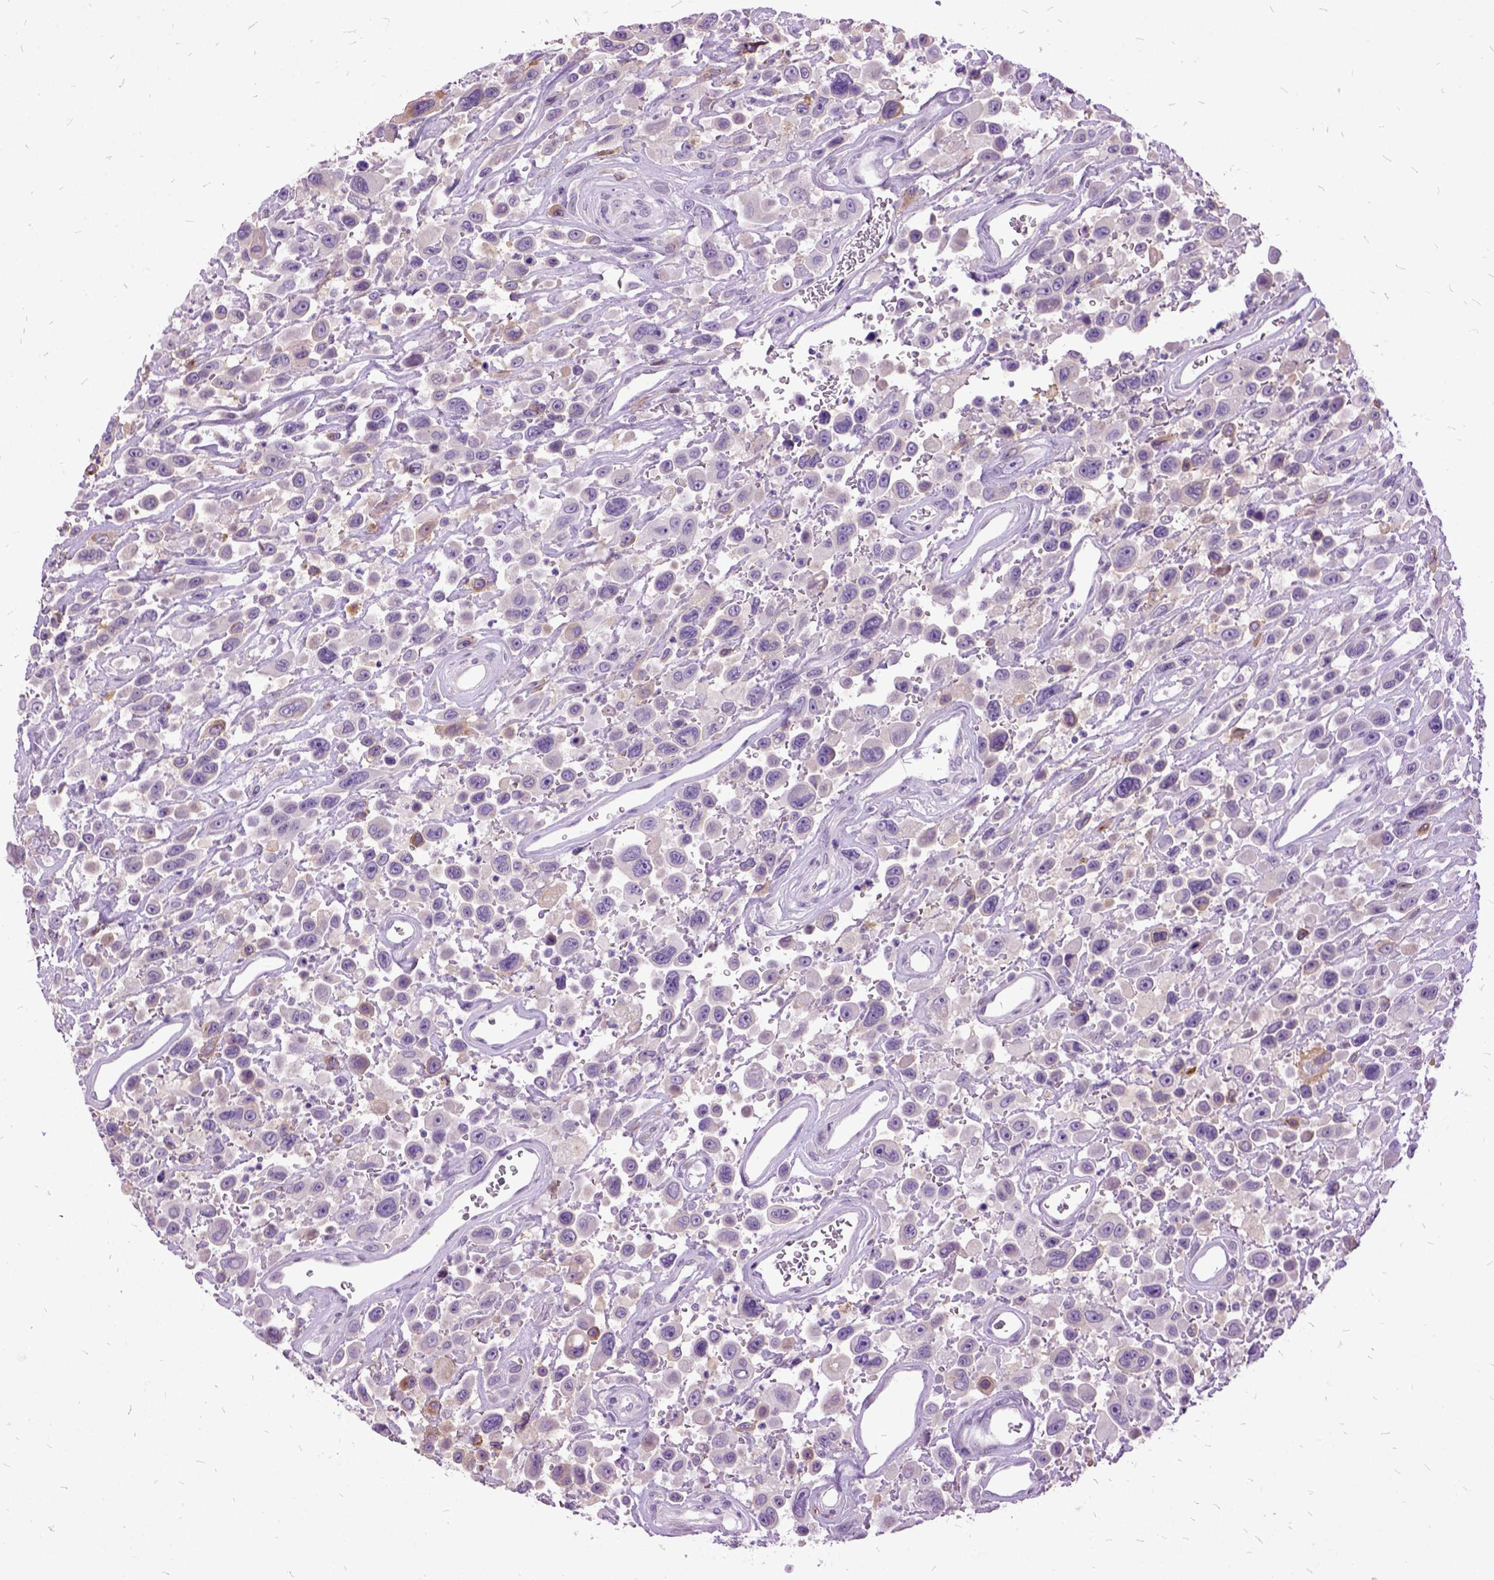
{"staining": {"intensity": "negative", "quantity": "none", "location": "none"}, "tissue": "urothelial cancer", "cell_type": "Tumor cells", "image_type": "cancer", "snomed": [{"axis": "morphology", "description": "Urothelial carcinoma, High grade"}, {"axis": "topography", "description": "Urinary bladder"}], "caption": "IHC image of neoplastic tissue: urothelial cancer stained with DAB reveals no significant protein positivity in tumor cells.", "gene": "MME", "patient": {"sex": "male", "age": 53}}